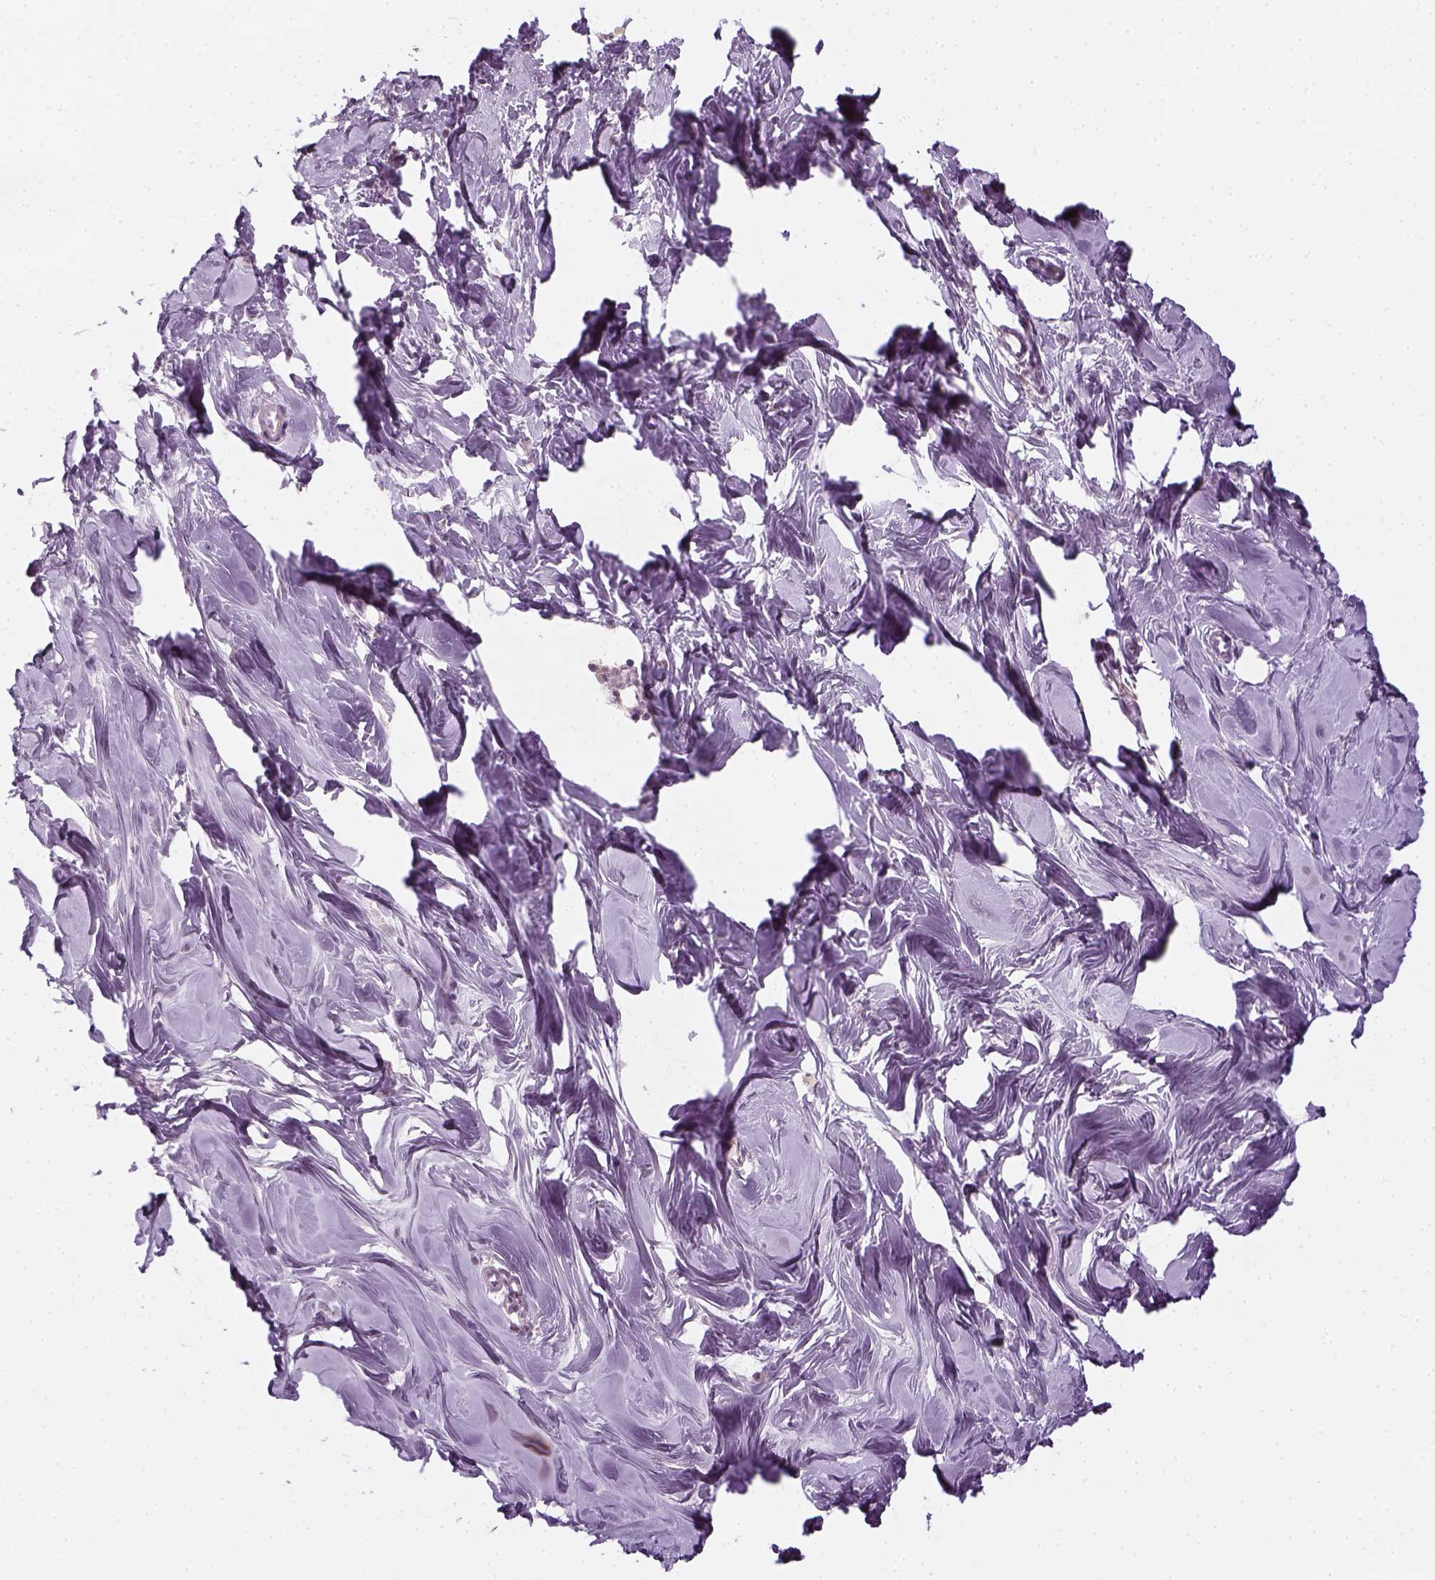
{"staining": {"intensity": "negative", "quantity": "none", "location": "none"}, "tissue": "breast", "cell_type": "Adipocytes", "image_type": "normal", "snomed": [{"axis": "morphology", "description": "Normal tissue, NOS"}, {"axis": "topography", "description": "Breast"}], "caption": "This is a micrograph of immunohistochemistry staining of normal breast, which shows no expression in adipocytes. (Brightfield microscopy of DAB (3,3'-diaminobenzidine) immunohistochemistry (IHC) at high magnification).", "gene": "MAGEB3", "patient": {"sex": "female", "age": 27}}